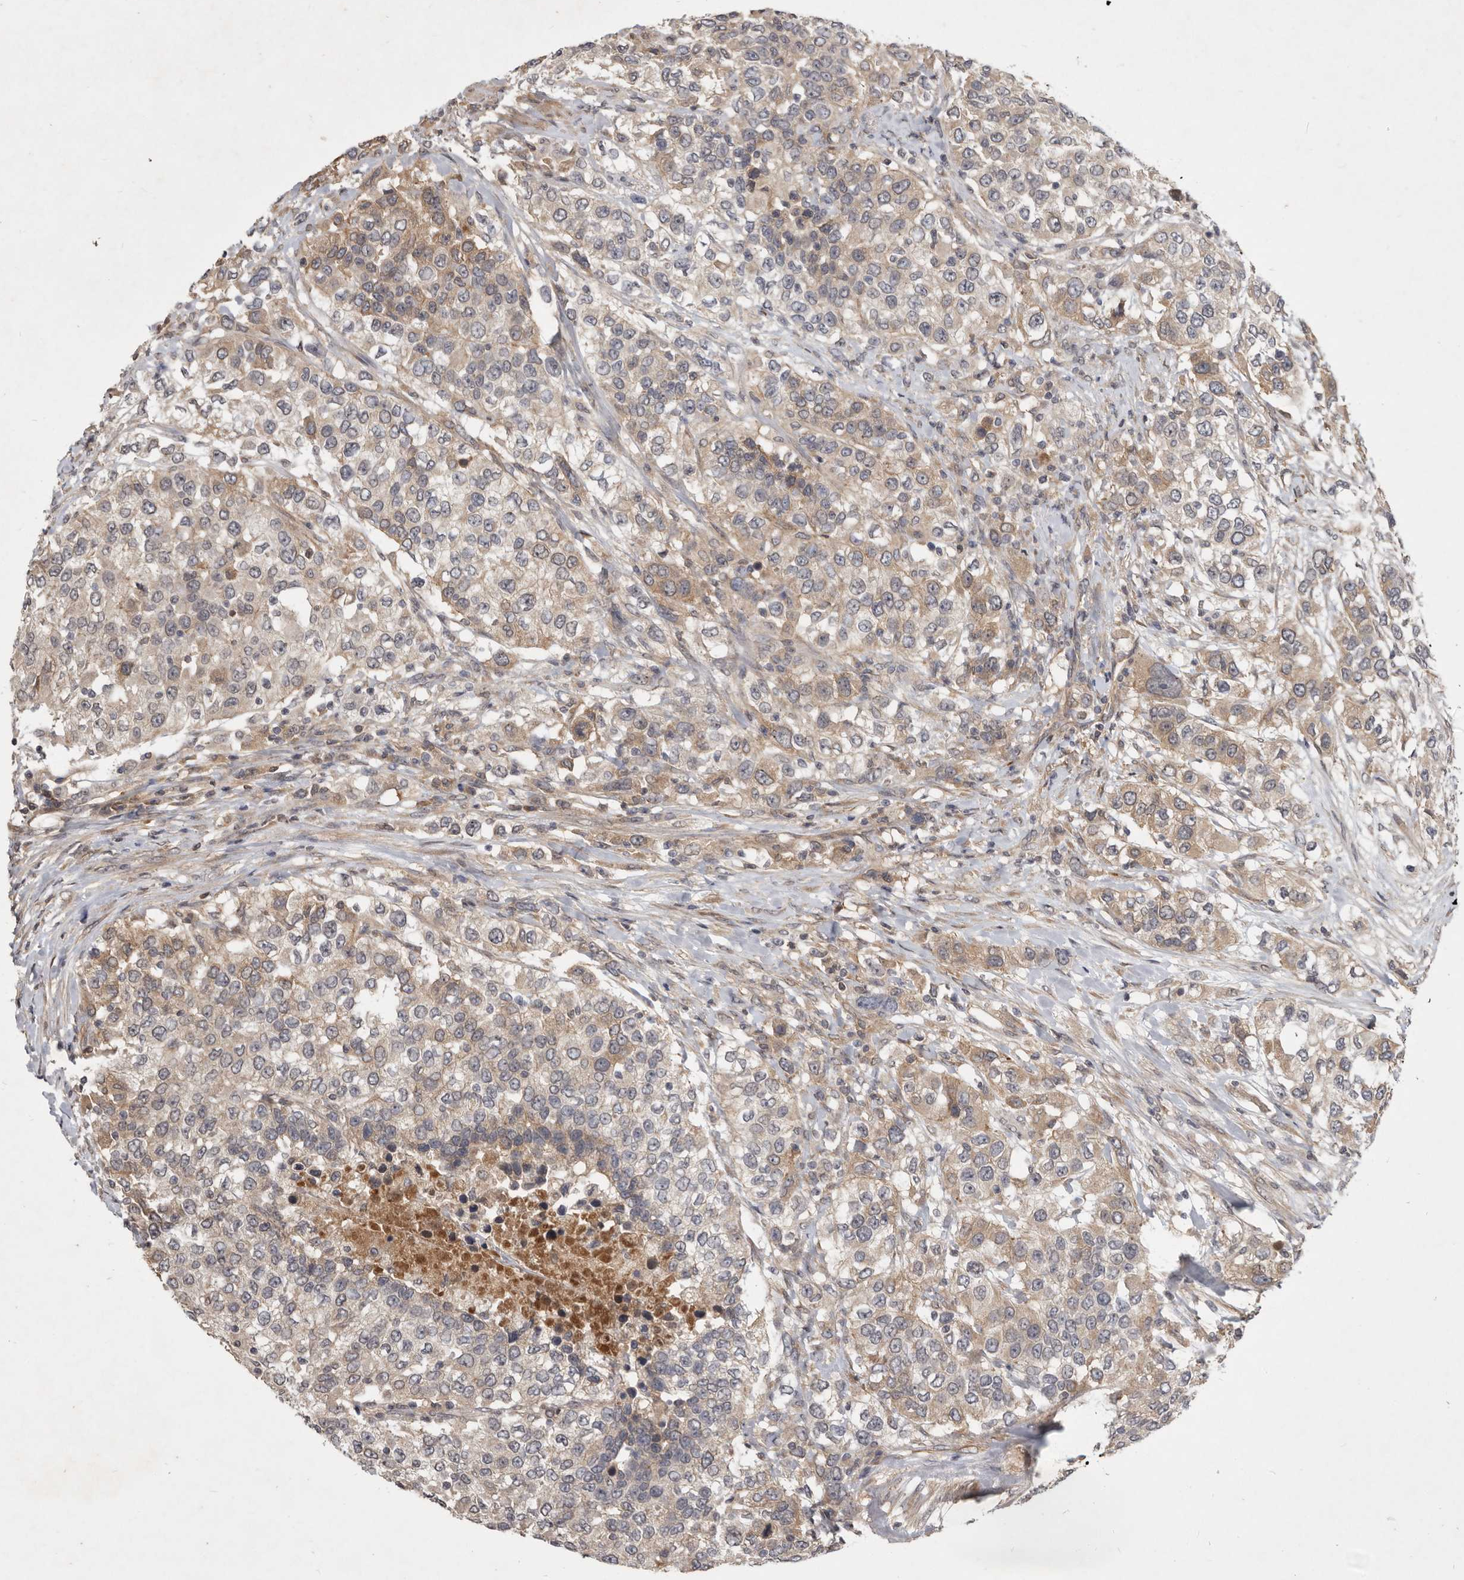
{"staining": {"intensity": "weak", "quantity": "25%-75%", "location": "cytoplasmic/membranous"}, "tissue": "urothelial cancer", "cell_type": "Tumor cells", "image_type": "cancer", "snomed": [{"axis": "morphology", "description": "Urothelial carcinoma, High grade"}, {"axis": "topography", "description": "Urinary bladder"}], "caption": "Urothelial carcinoma (high-grade) stained for a protein (brown) demonstrates weak cytoplasmic/membranous positive positivity in about 25%-75% of tumor cells.", "gene": "DNAJC28", "patient": {"sex": "female", "age": 80}}